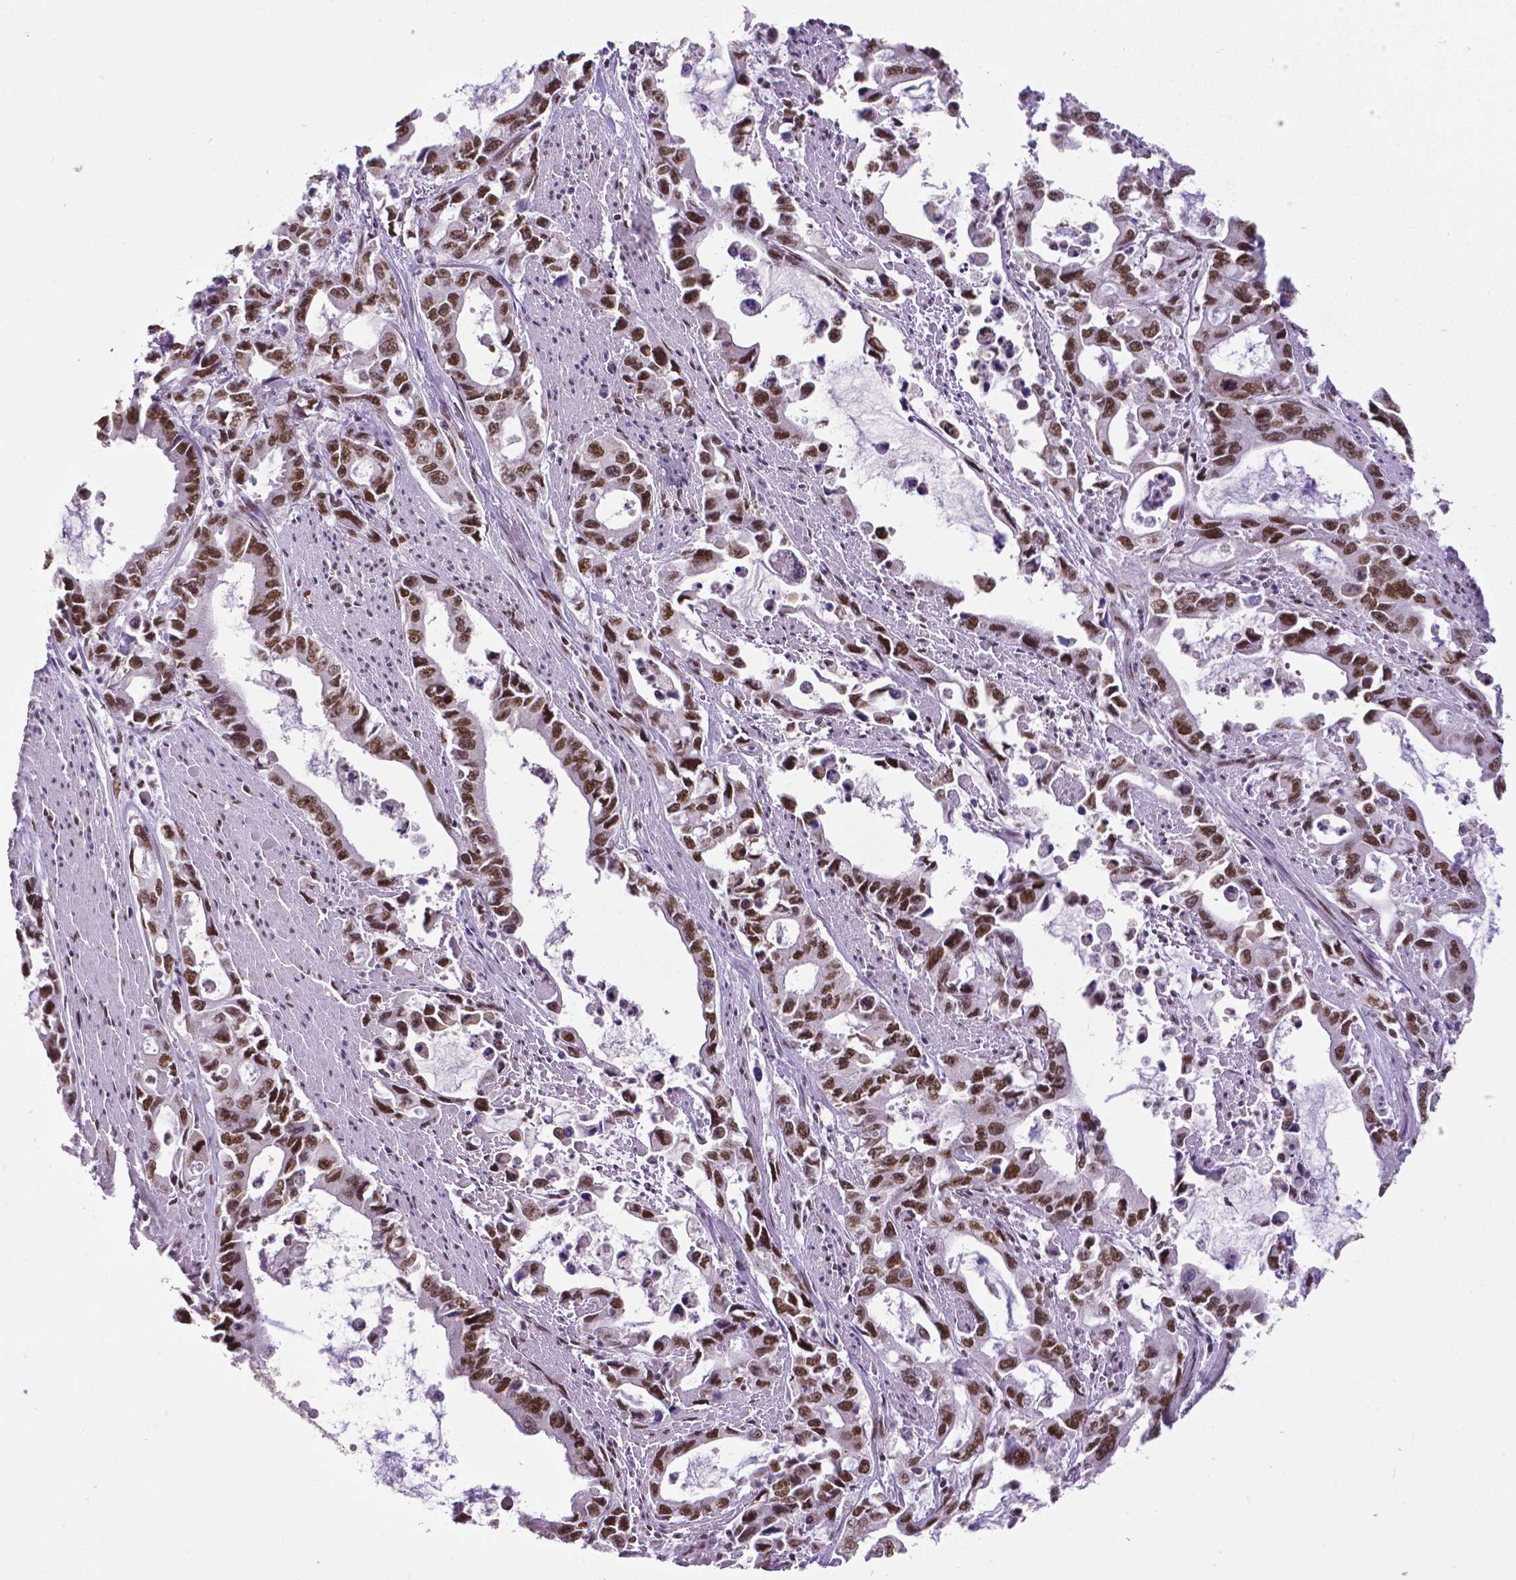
{"staining": {"intensity": "strong", "quantity": ">75%", "location": "nuclear"}, "tissue": "stomach cancer", "cell_type": "Tumor cells", "image_type": "cancer", "snomed": [{"axis": "morphology", "description": "Adenocarcinoma, NOS"}, {"axis": "topography", "description": "Stomach, upper"}], "caption": "There is high levels of strong nuclear positivity in tumor cells of stomach cancer, as demonstrated by immunohistochemical staining (brown color).", "gene": "REST", "patient": {"sex": "male", "age": 85}}